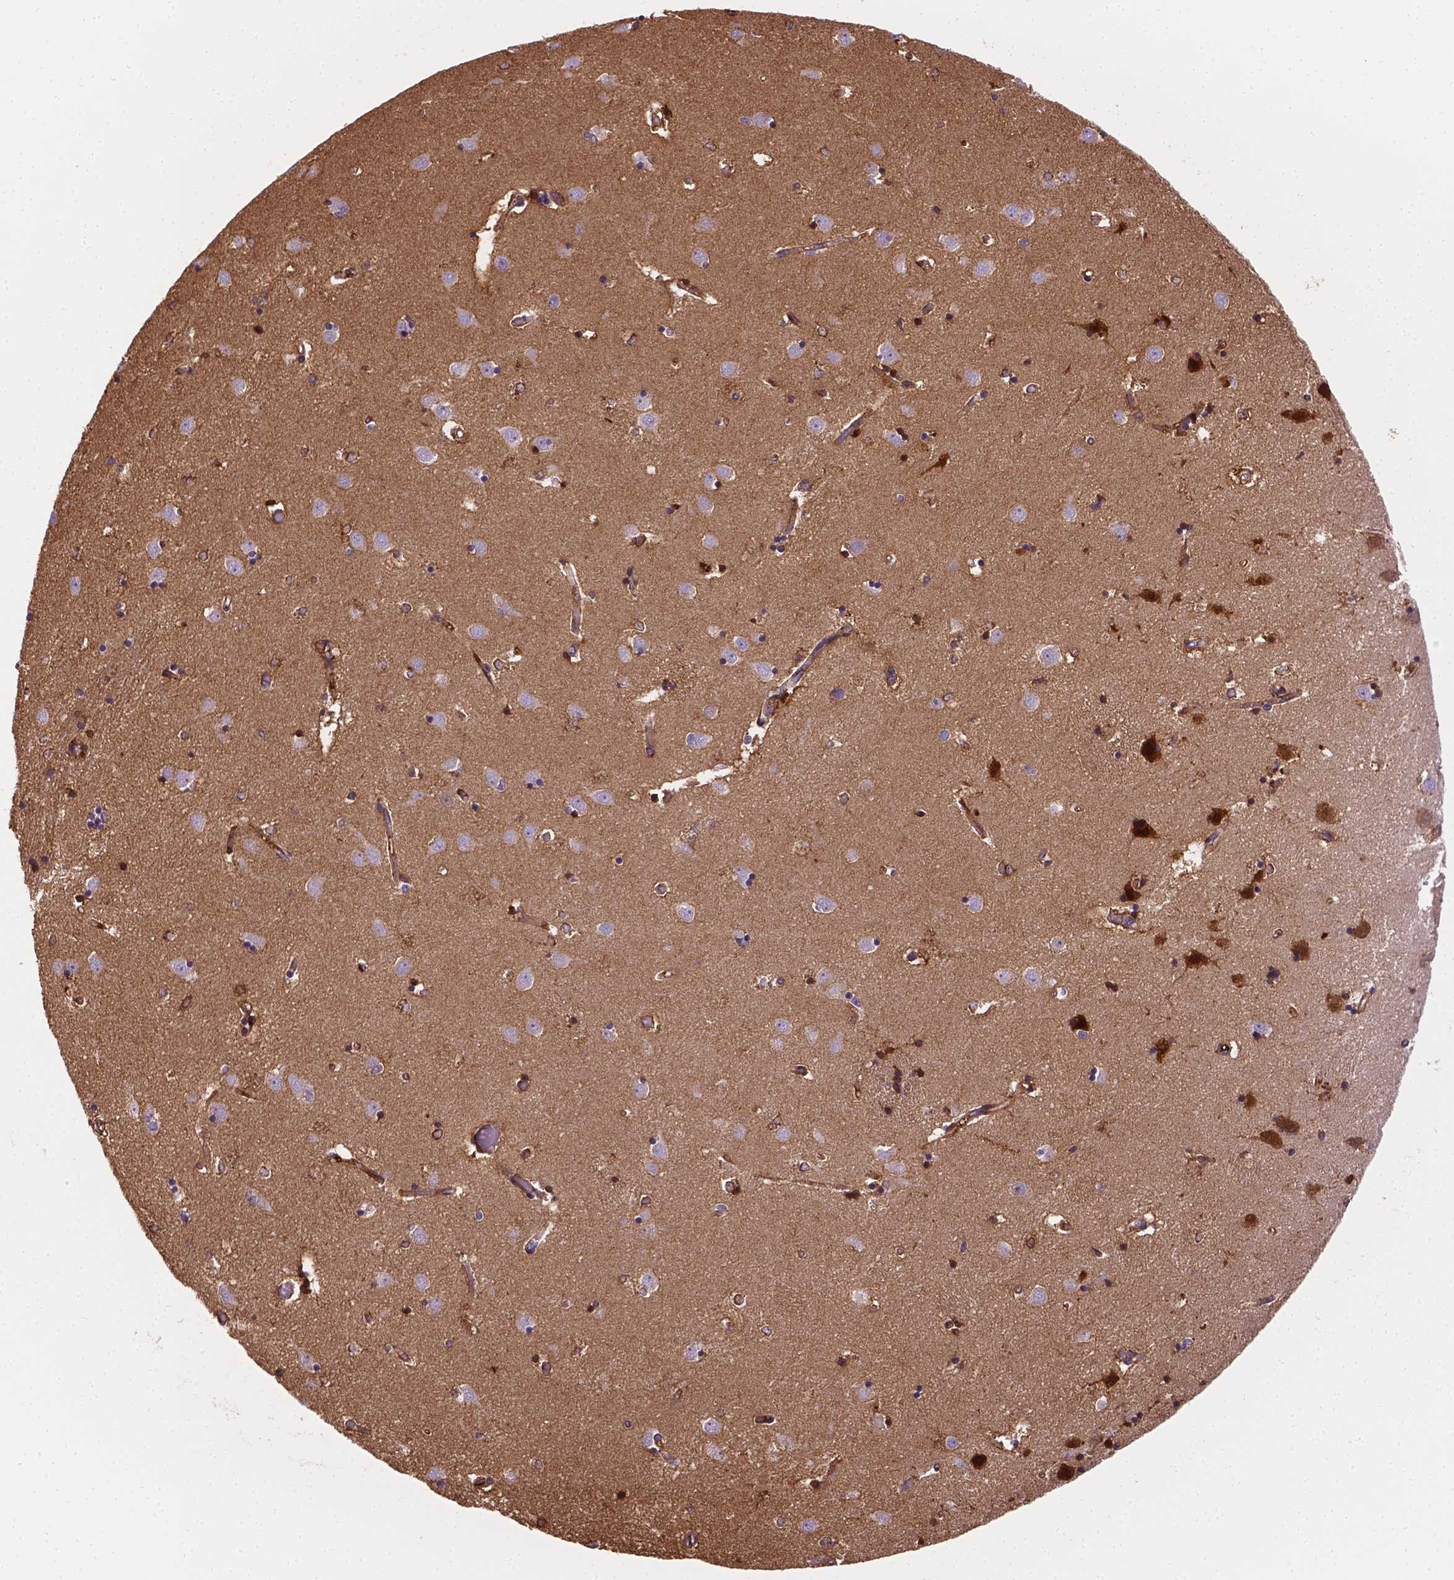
{"staining": {"intensity": "negative", "quantity": "none", "location": "none"}, "tissue": "caudate", "cell_type": "Glial cells", "image_type": "normal", "snomed": [{"axis": "morphology", "description": "Normal tissue, NOS"}, {"axis": "topography", "description": "Lateral ventricle wall"}], "caption": "Immunohistochemistry (IHC) micrograph of normal caudate: human caudate stained with DAB (3,3'-diaminobenzidine) shows no significant protein staining in glial cells.", "gene": "APOE", "patient": {"sex": "male", "age": 54}}